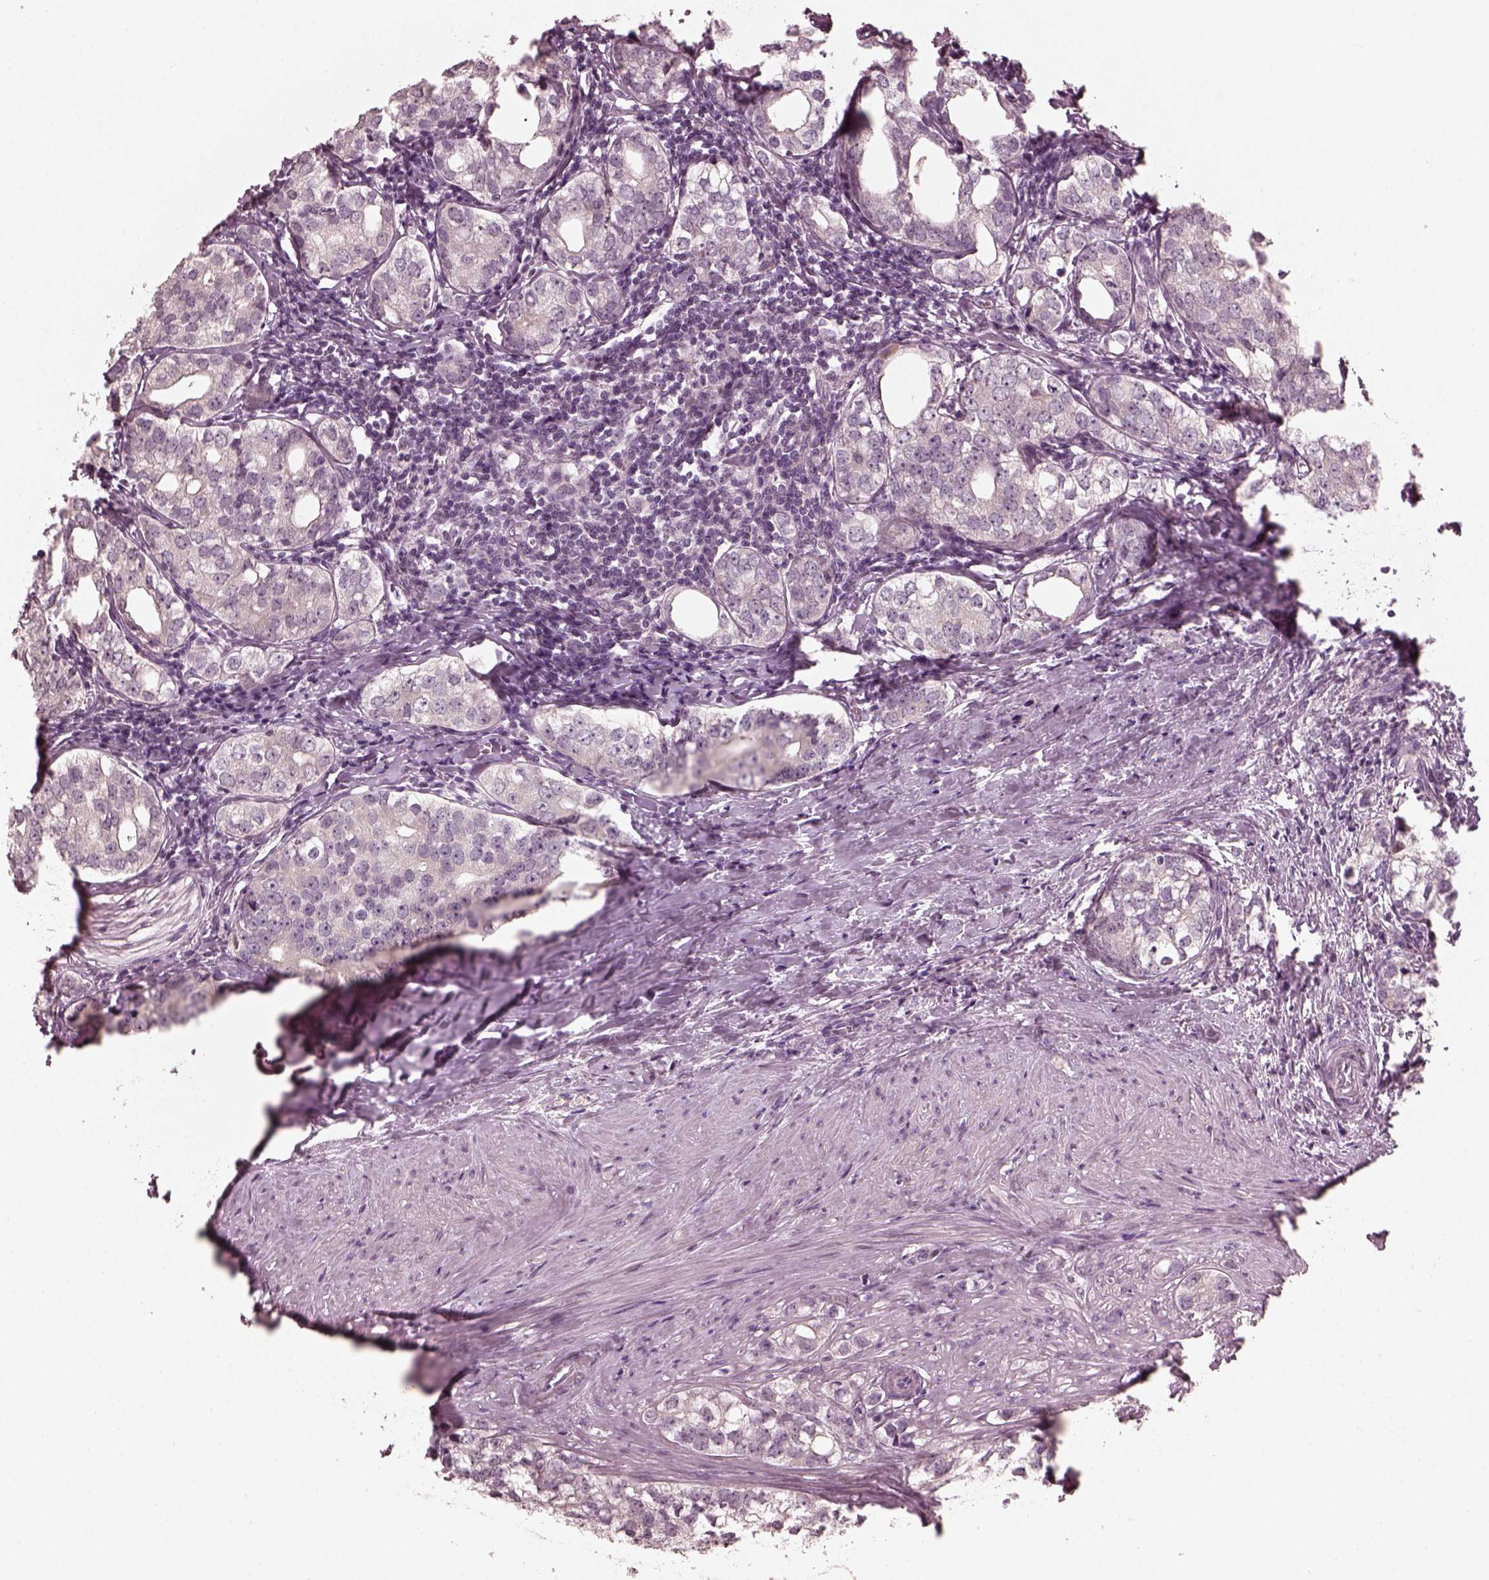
{"staining": {"intensity": "negative", "quantity": "none", "location": "none"}, "tissue": "prostate cancer", "cell_type": "Tumor cells", "image_type": "cancer", "snomed": [{"axis": "morphology", "description": "Adenocarcinoma, NOS"}, {"axis": "topography", "description": "Prostate and seminal vesicle, NOS"}], "caption": "A histopathology image of prostate cancer (adenocarcinoma) stained for a protein exhibits no brown staining in tumor cells.", "gene": "RGS7", "patient": {"sex": "male", "age": 63}}